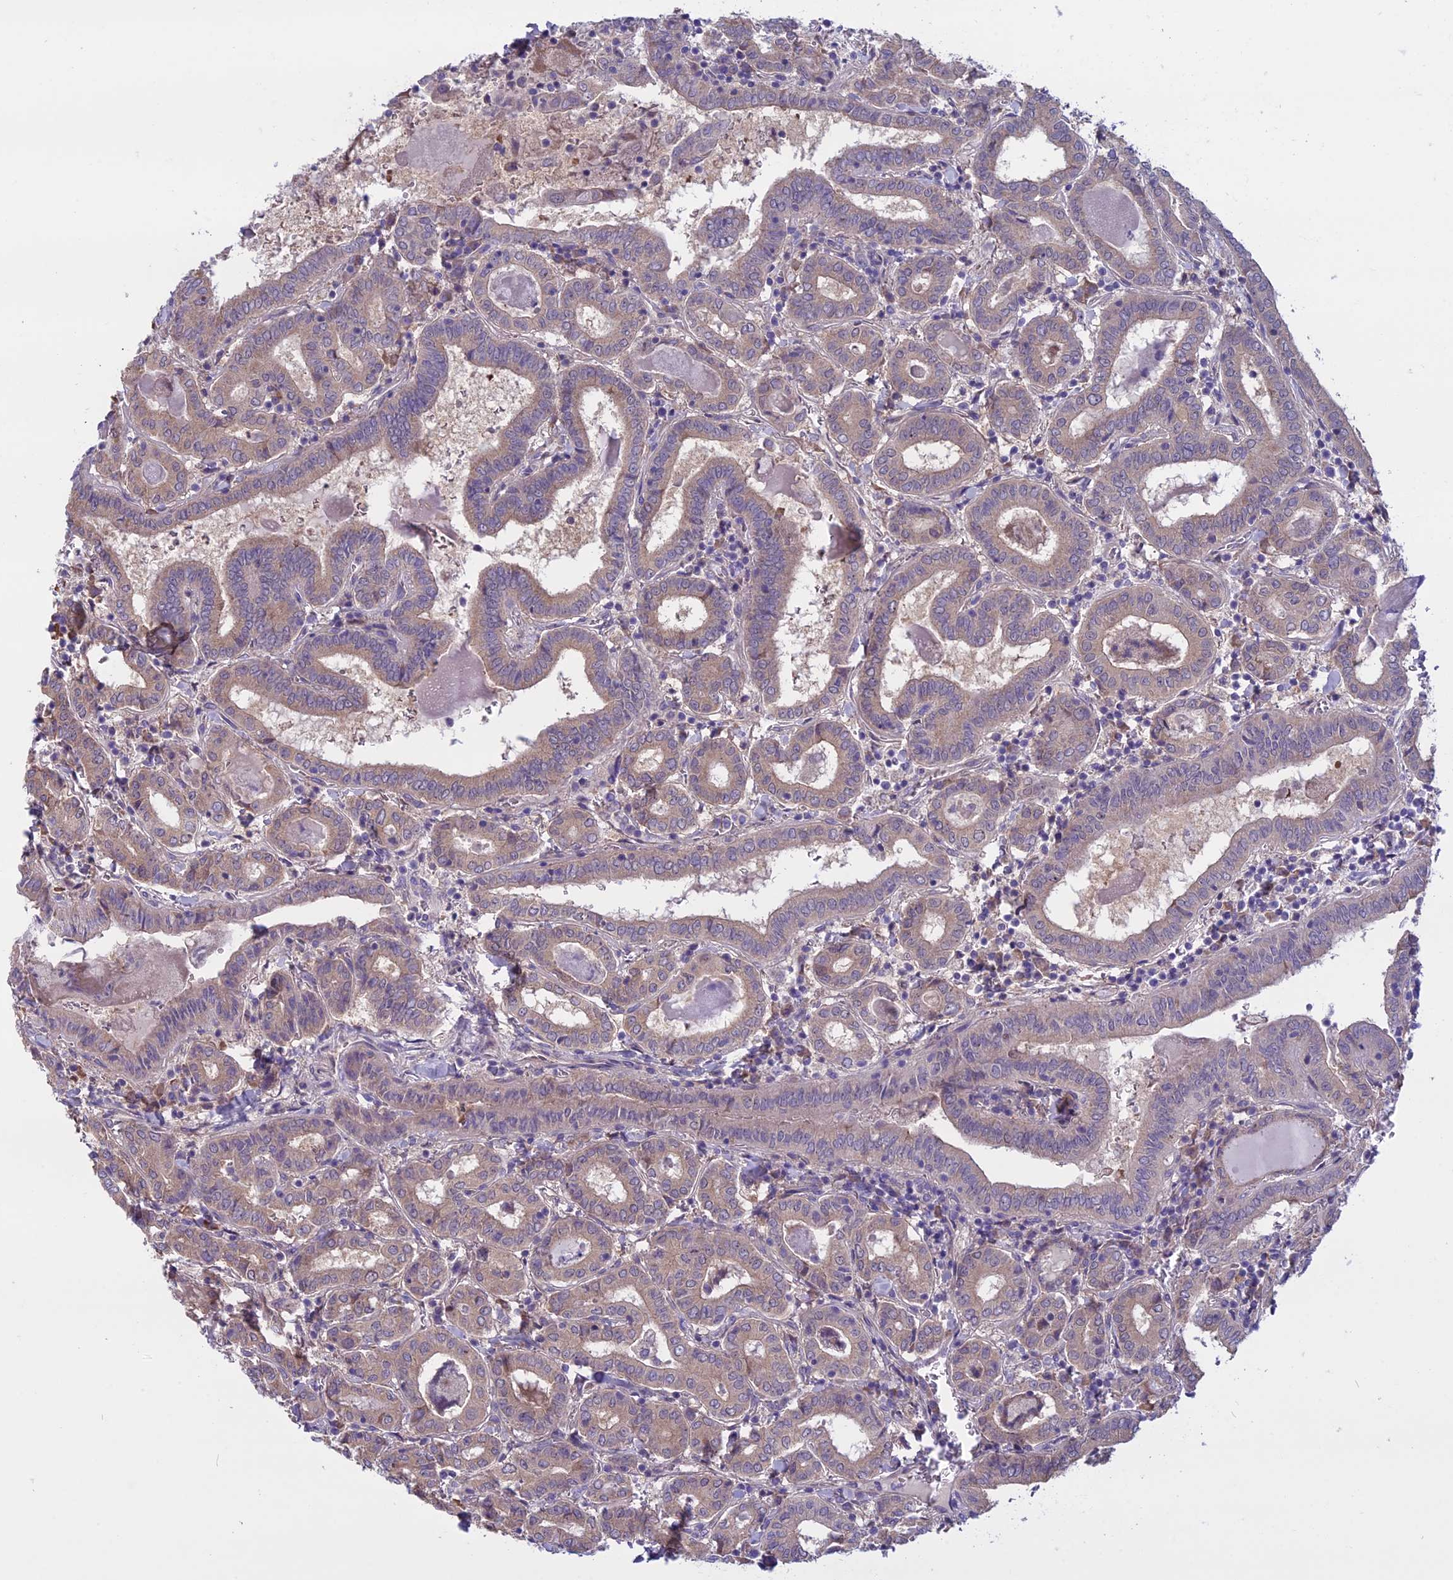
{"staining": {"intensity": "weak", "quantity": "25%-75%", "location": "cytoplasmic/membranous"}, "tissue": "thyroid cancer", "cell_type": "Tumor cells", "image_type": "cancer", "snomed": [{"axis": "morphology", "description": "Papillary adenocarcinoma, NOS"}, {"axis": "topography", "description": "Thyroid gland"}], "caption": "Thyroid papillary adenocarcinoma was stained to show a protein in brown. There is low levels of weak cytoplasmic/membranous positivity in about 25%-75% of tumor cells. Nuclei are stained in blue.", "gene": "DCTN5", "patient": {"sex": "female", "age": 72}}